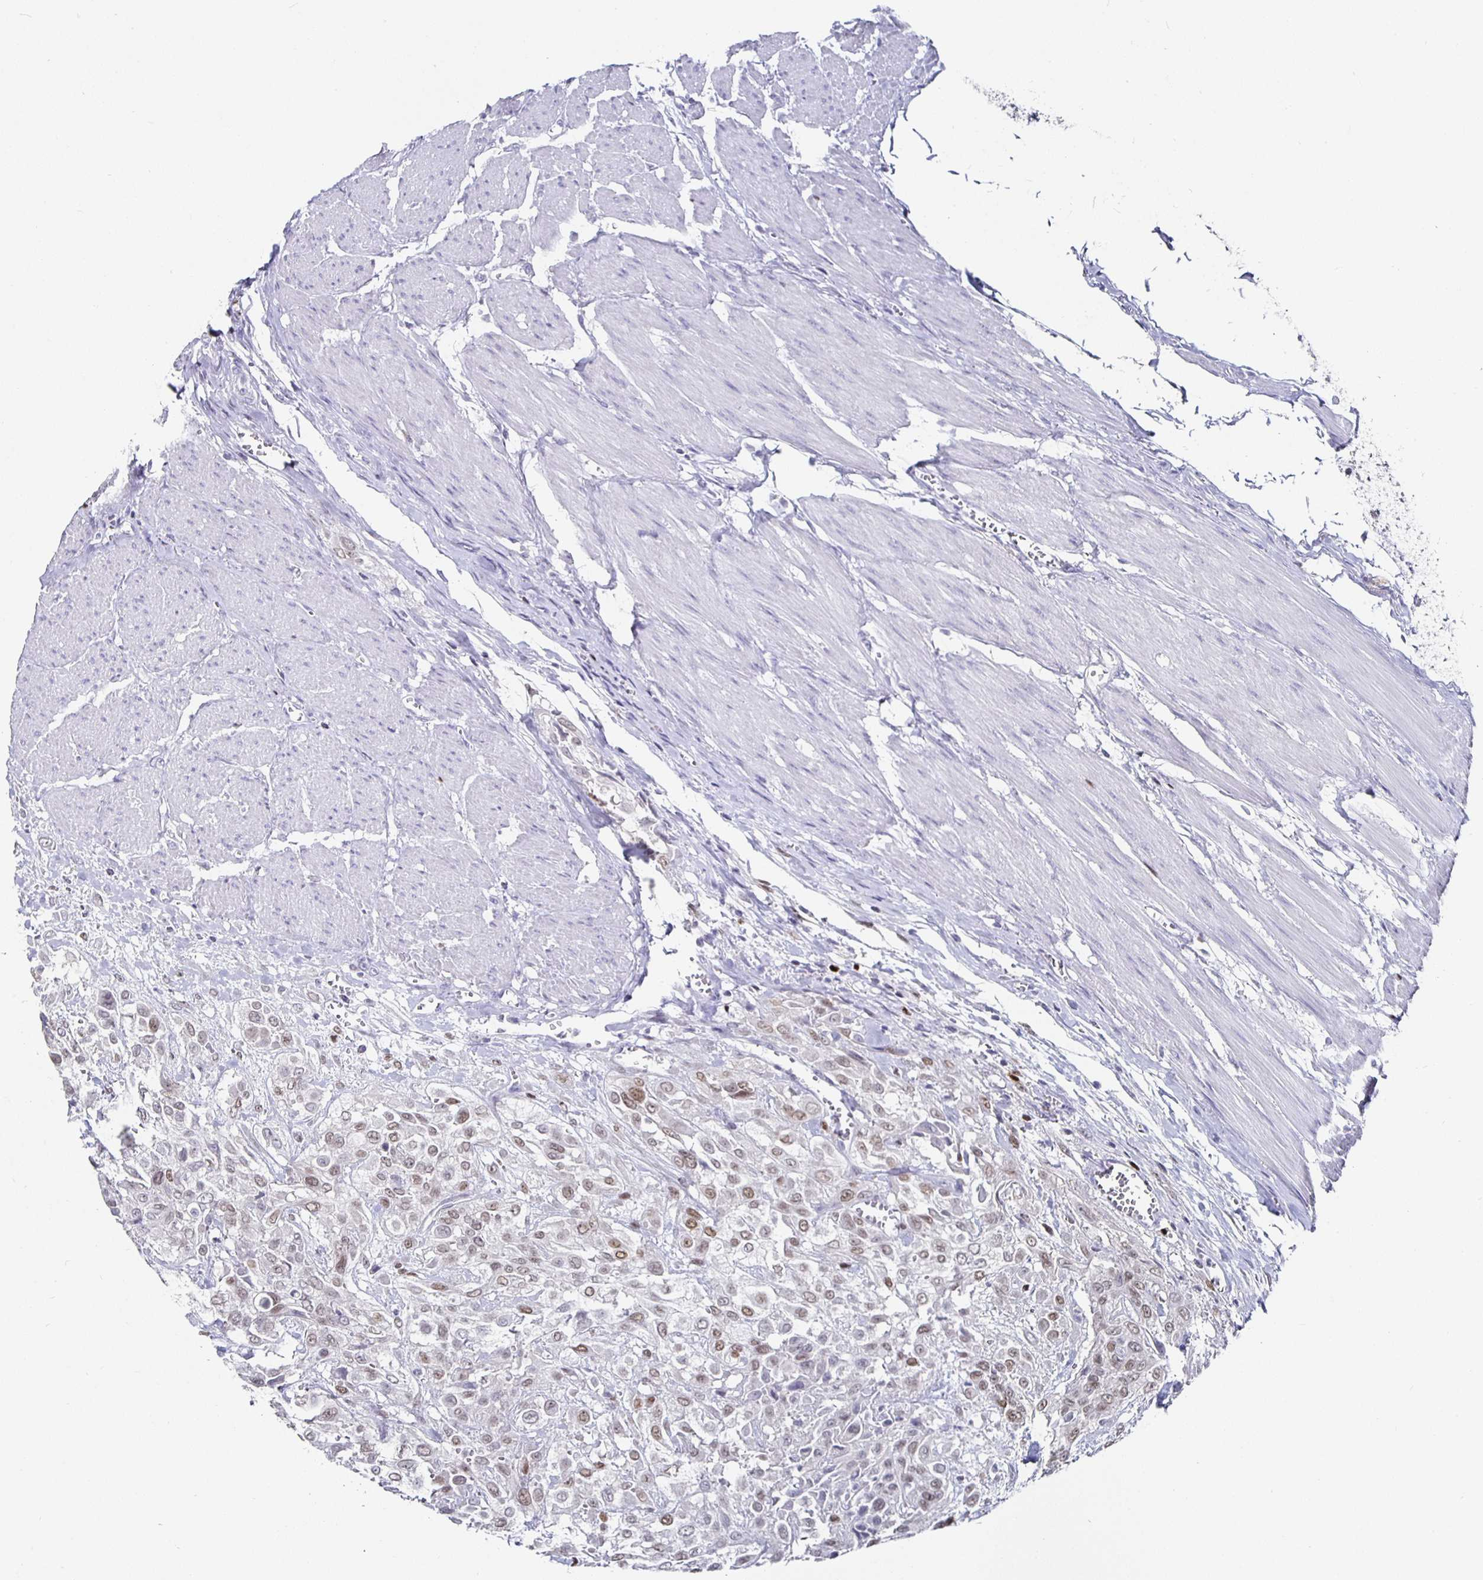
{"staining": {"intensity": "weak", "quantity": "25%-75%", "location": "nuclear"}, "tissue": "urothelial cancer", "cell_type": "Tumor cells", "image_type": "cancer", "snomed": [{"axis": "morphology", "description": "Urothelial carcinoma, High grade"}, {"axis": "topography", "description": "Urinary bladder"}], "caption": "Immunohistochemistry (IHC) of urothelial cancer displays low levels of weak nuclear positivity in about 25%-75% of tumor cells.", "gene": "RUNX2", "patient": {"sex": "male", "age": 57}}